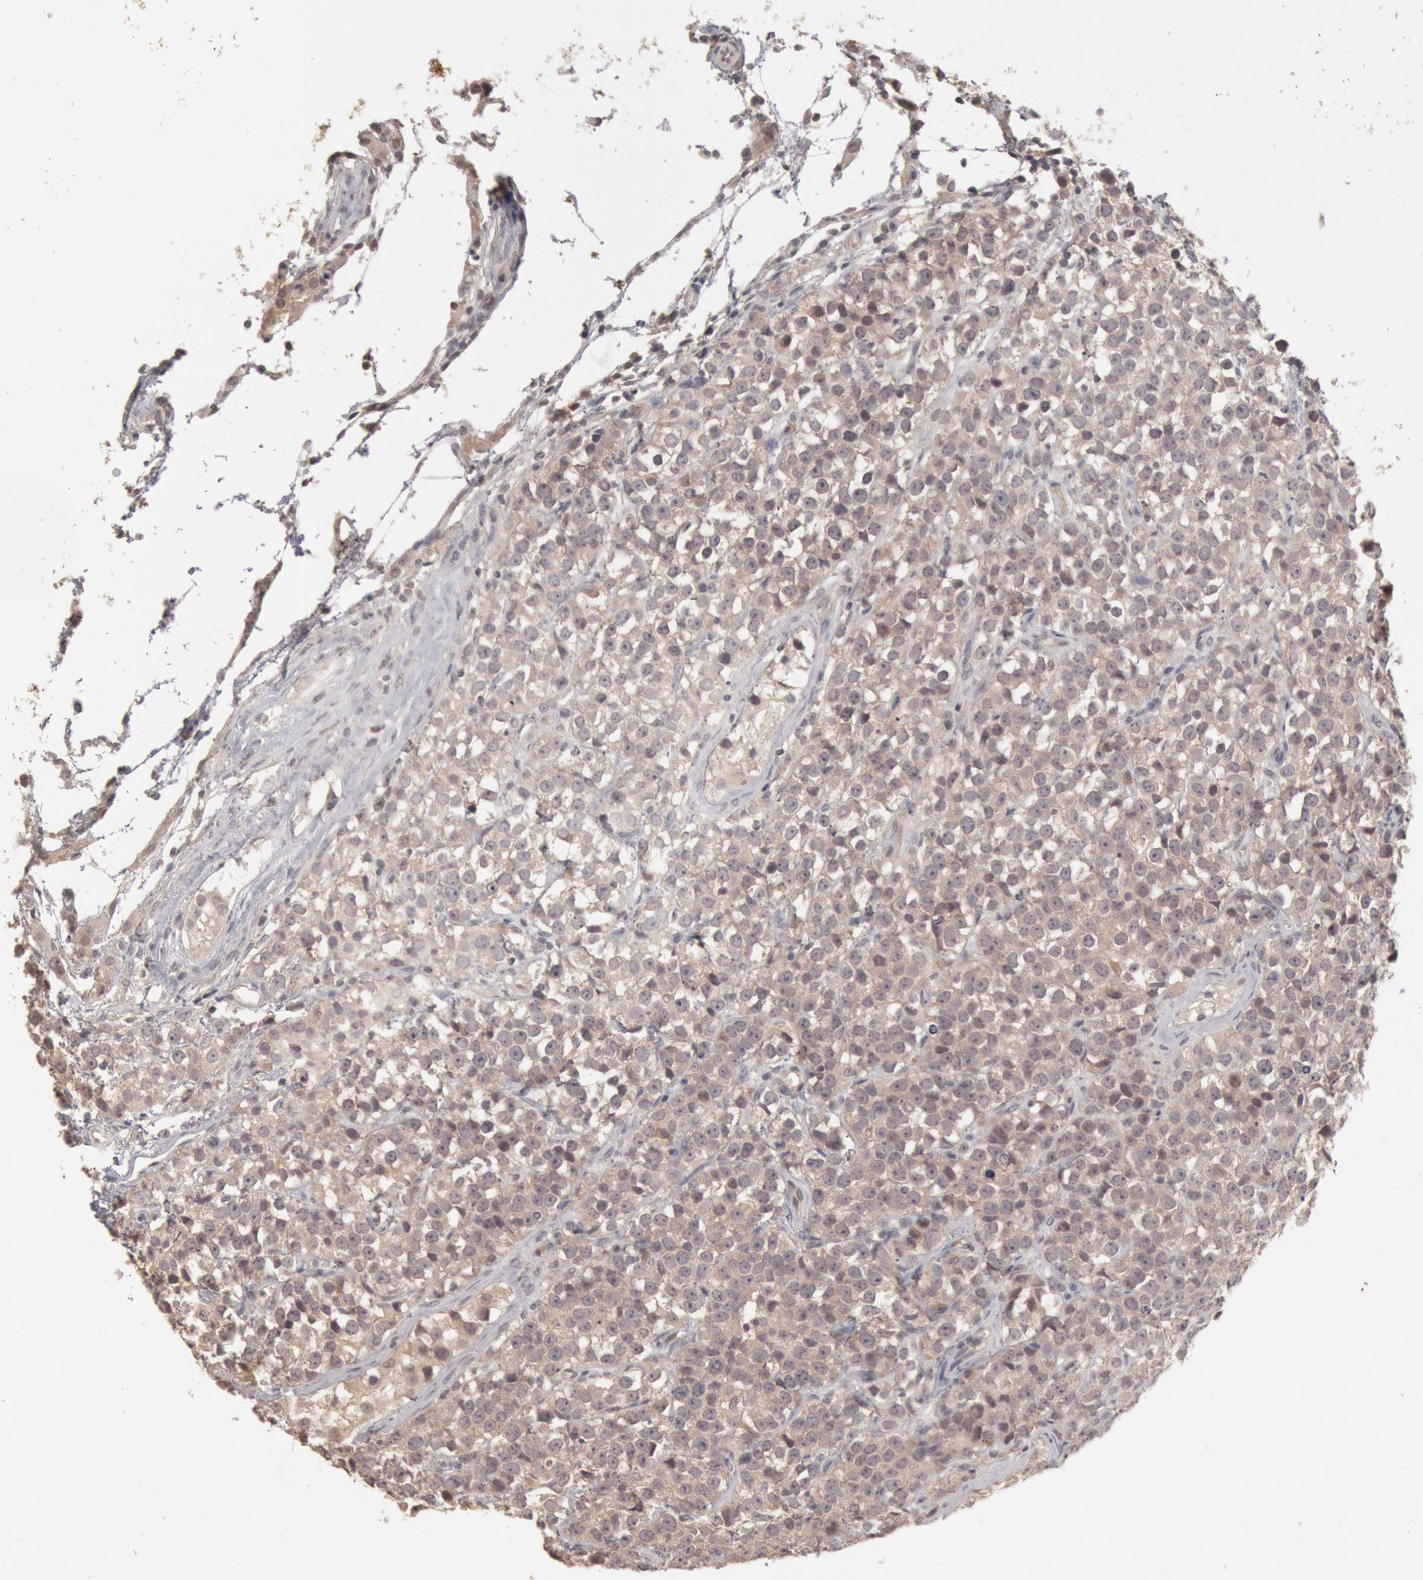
{"staining": {"intensity": "negative", "quantity": "none", "location": "none"}, "tissue": "testis cancer", "cell_type": "Tumor cells", "image_type": "cancer", "snomed": [{"axis": "morphology", "description": "Seminoma, NOS"}, {"axis": "topography", "description": "Testis"}], "caption": "This is an immunohistochemistry (IHC) histopathology image of human testis seminoma. There is no positivity in tumor cells.", "gene": "ZFP36L1", "patient": {"sex": "male", "age": 25}}